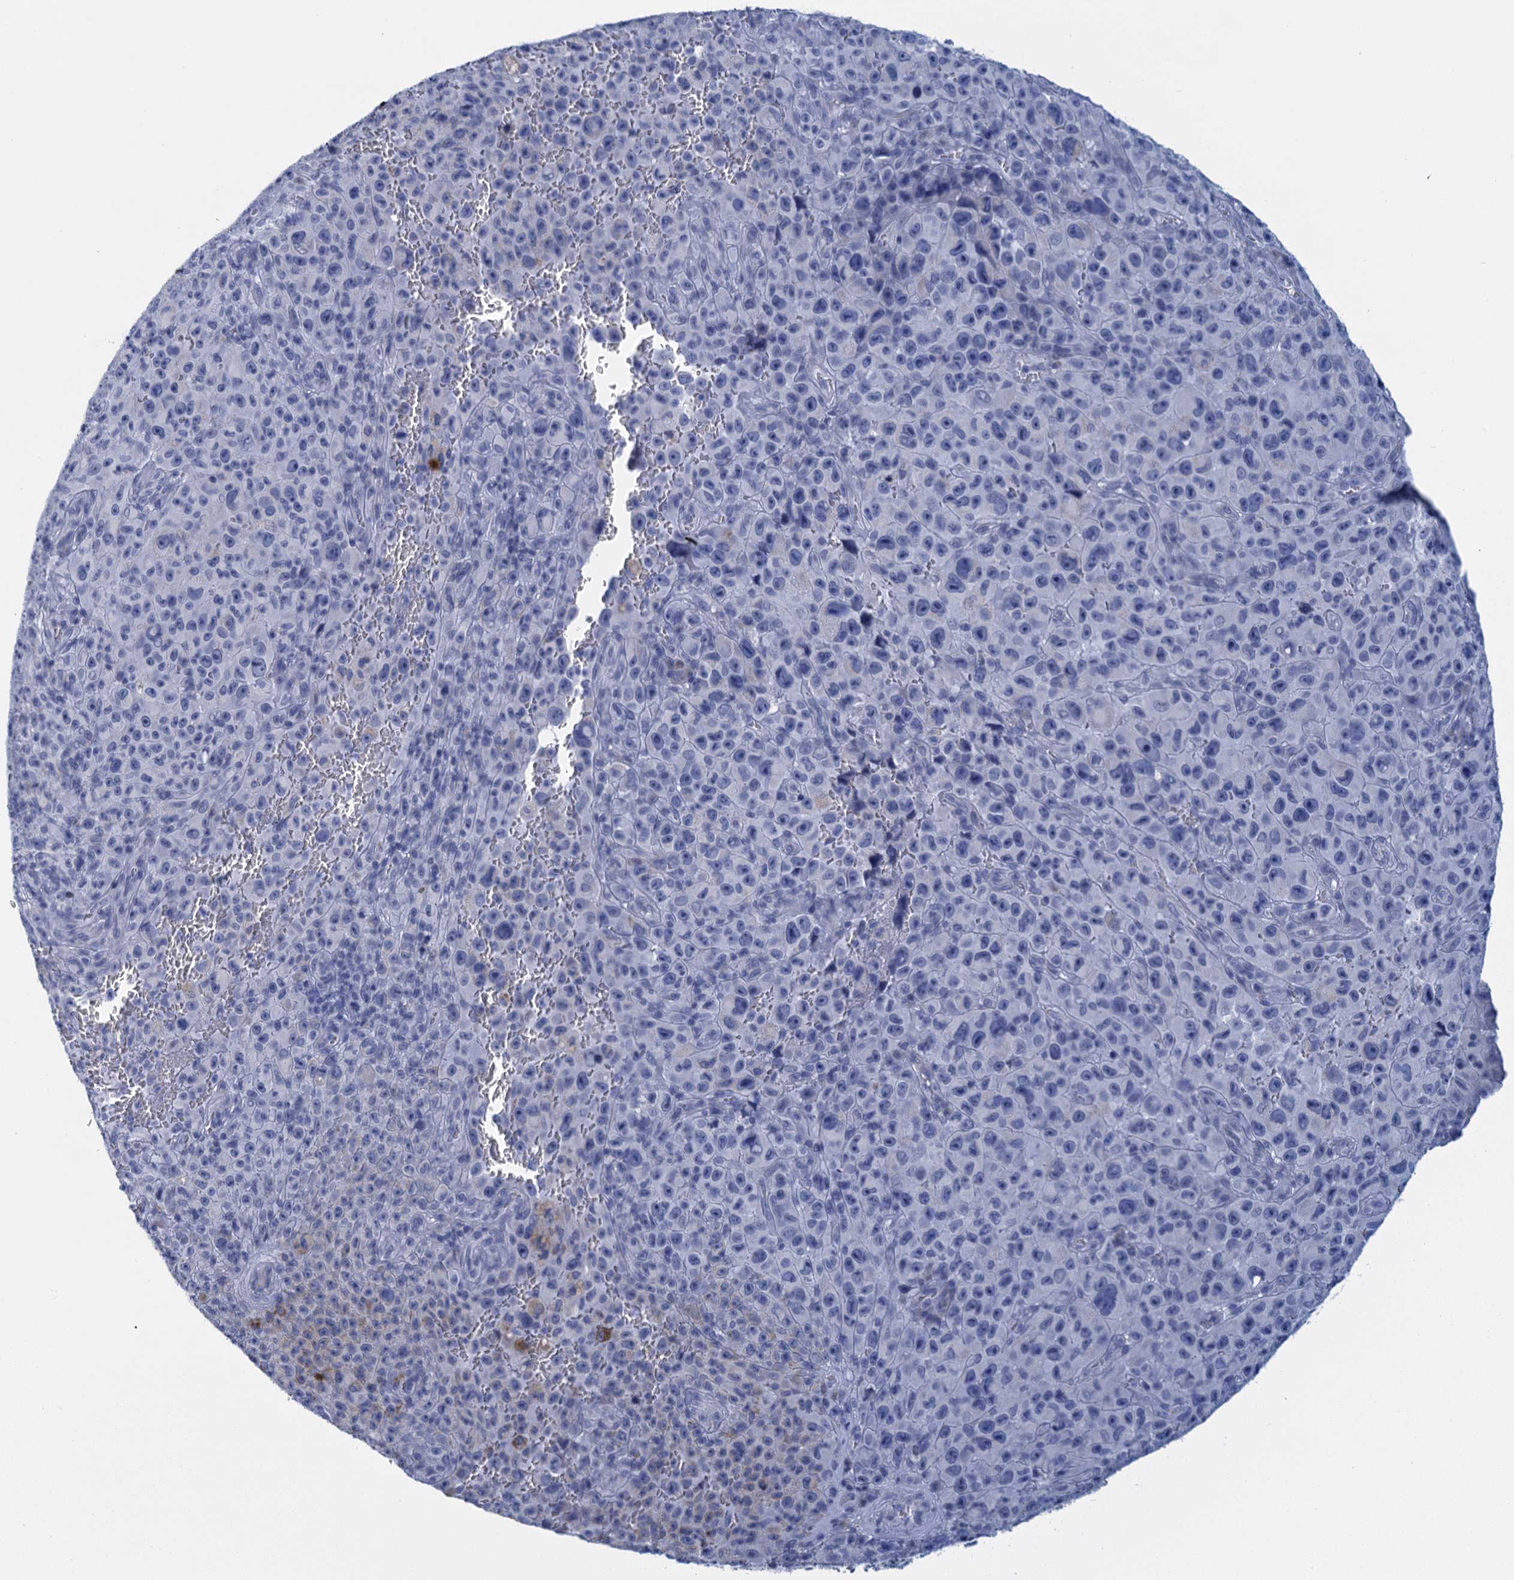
{"staining": {"intensity": "negative", "quantity": "none", "location": "none"}, "tissue": "melanoma", "cell_type": "Tumor cells", "image_type": "cancer", "snomed": [{"axis": "morphology", "description": "Malignant melanoma, NOS"}, {"axis": "topography", "description": "Skin"}], "caption": "The micrograph reveals no significant positivity in tumor cells of malignant melanoma. (Brightfield microscopy of DAB immunohistochemistry (IHC) at high magnification).", "gene": "SCEL", "patient": {"sex": "female", "age": 82}}